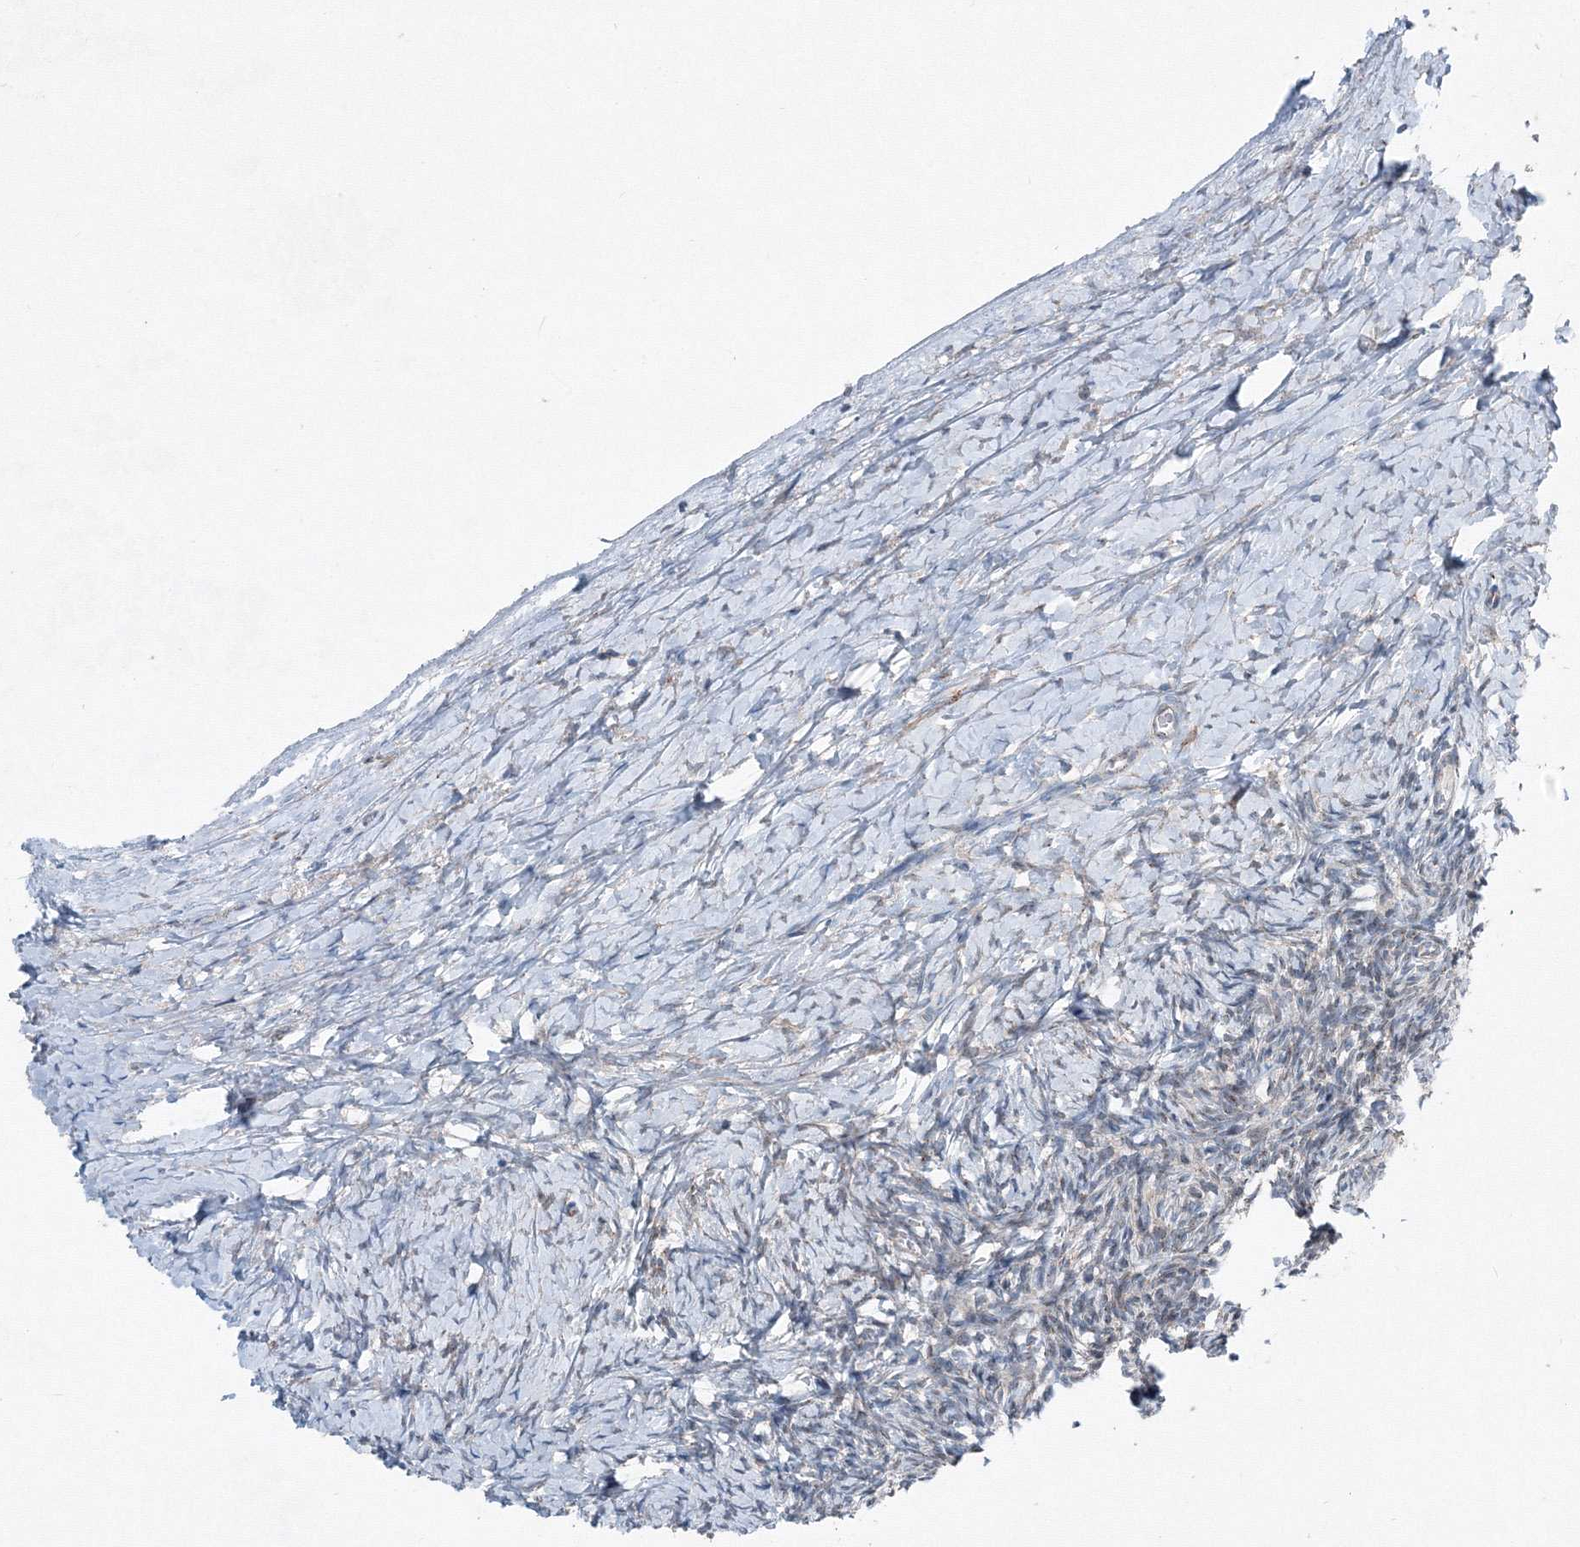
{"staining": {"intensity": "moderate", "quantity": "25%-75%", "location": "cytoplasmic/membranous"}, "tissue": "ovary", "cell_type": "Follicle cells", "image_type": "normal", "snomed": [{"axis": "morphology", "description": "Normal tissue, NOS"}, {"axis": "morphology", "description": "Developmental malformation"}, {"axis": "topography", "description": "Ovary"}], "caption": "IHC photomicrograph of unremarkable human ovary stained for a protein (brown), which shows medium levels of moderate cytoplasmic/membranous positivity in approximately 25%-75% of follicle cells.", "gene": "TPRKB", "patient": {"sex": "female", "age": 39}}